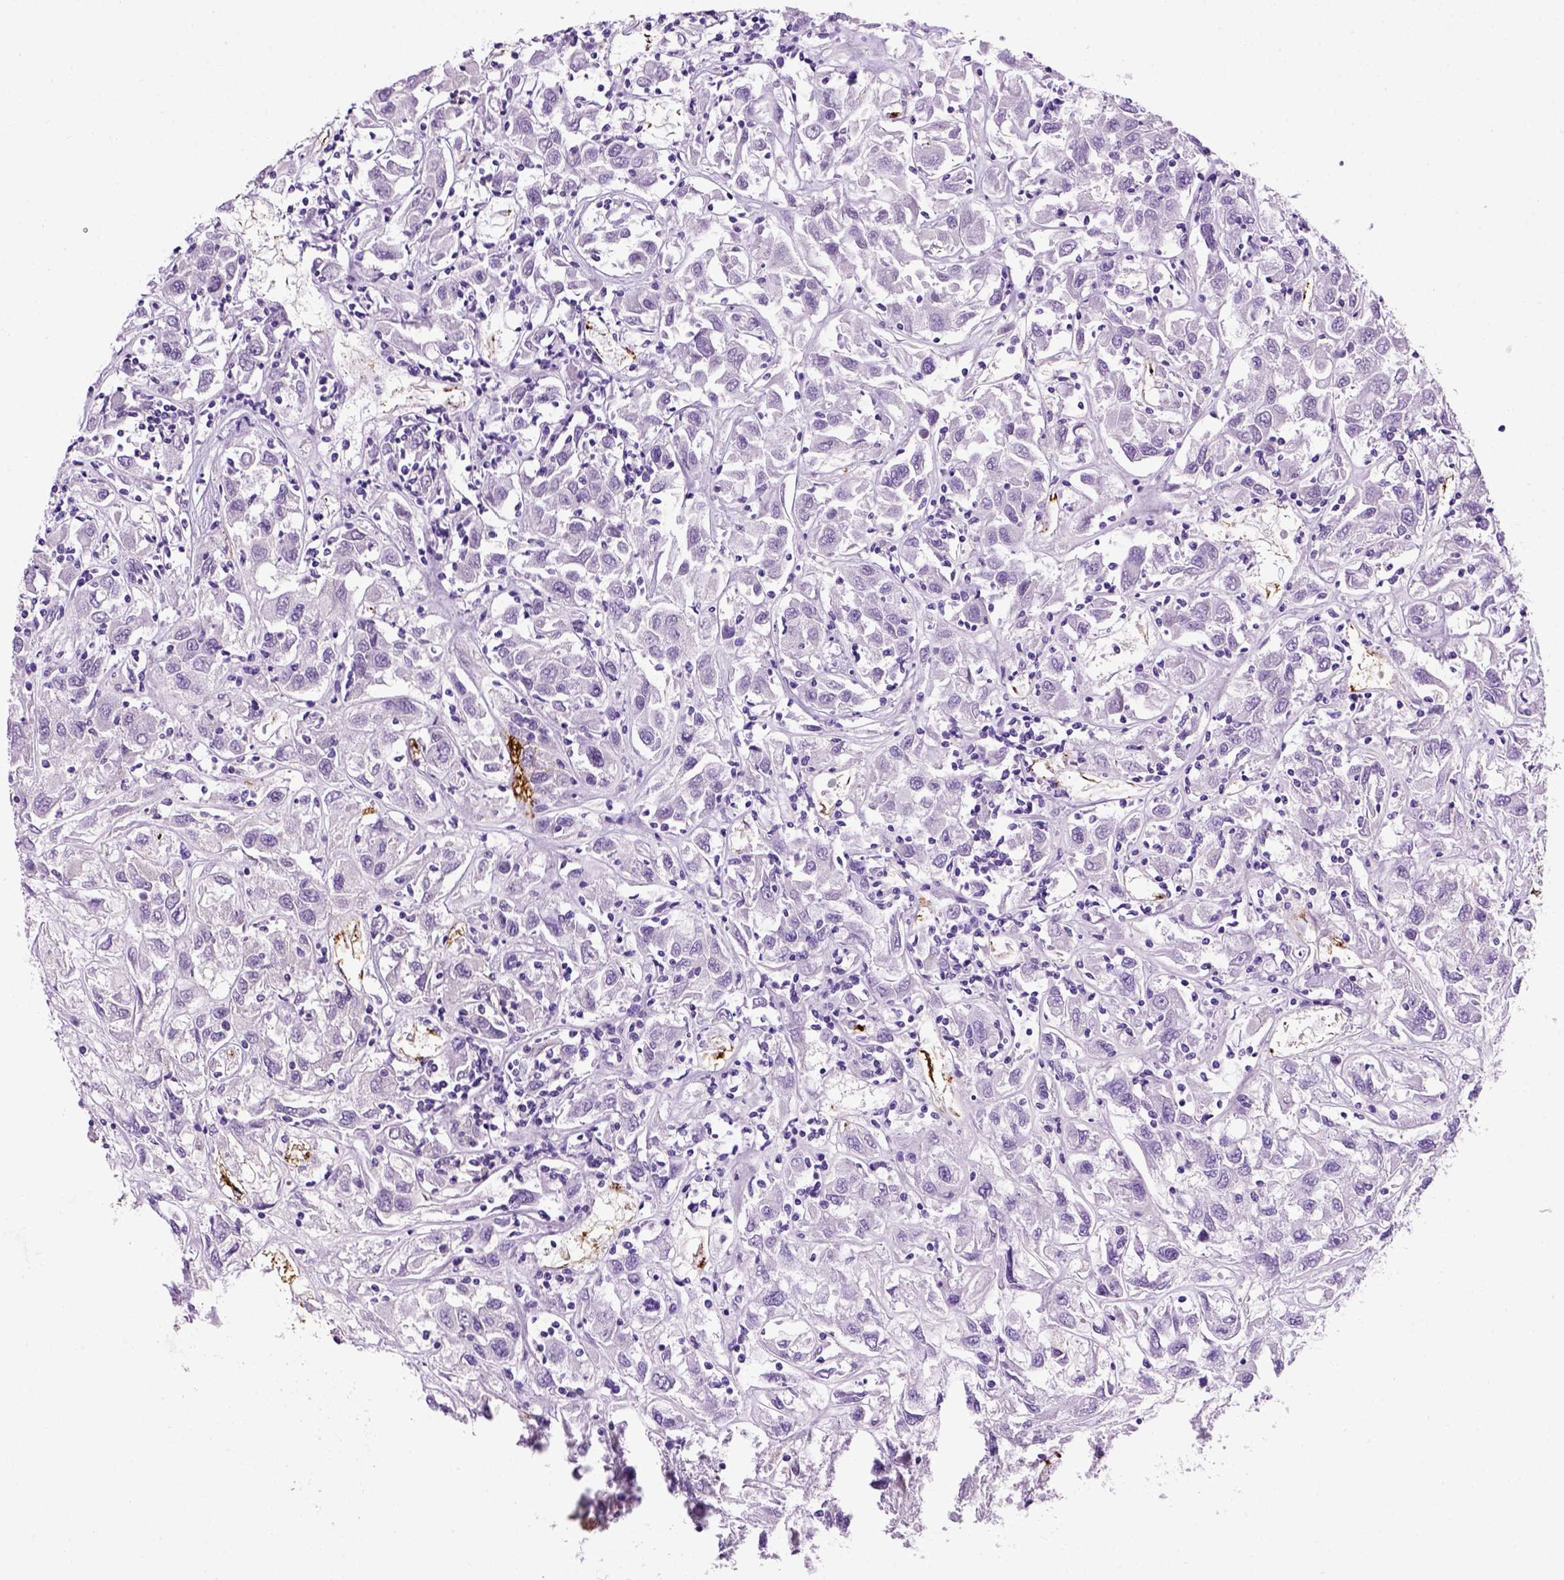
{"staining": {"intensity": "negative", "quantity": "none", "location": "none"}, "tissue": "renal cancer", "cell_type": "Tumor cells", "image_type": "cancer", "snomed": [{"axis": "morphology", "description": "Adenocarcinoma, NOS"}, {"axis": "topography", "description": "Kidney"}], "caption": "Human renal cancer stained for a protein using IHC demonstrates no positivity in tumor cells.", "gene": "VWF", "patient": {"sex": "female", "age": 76}}